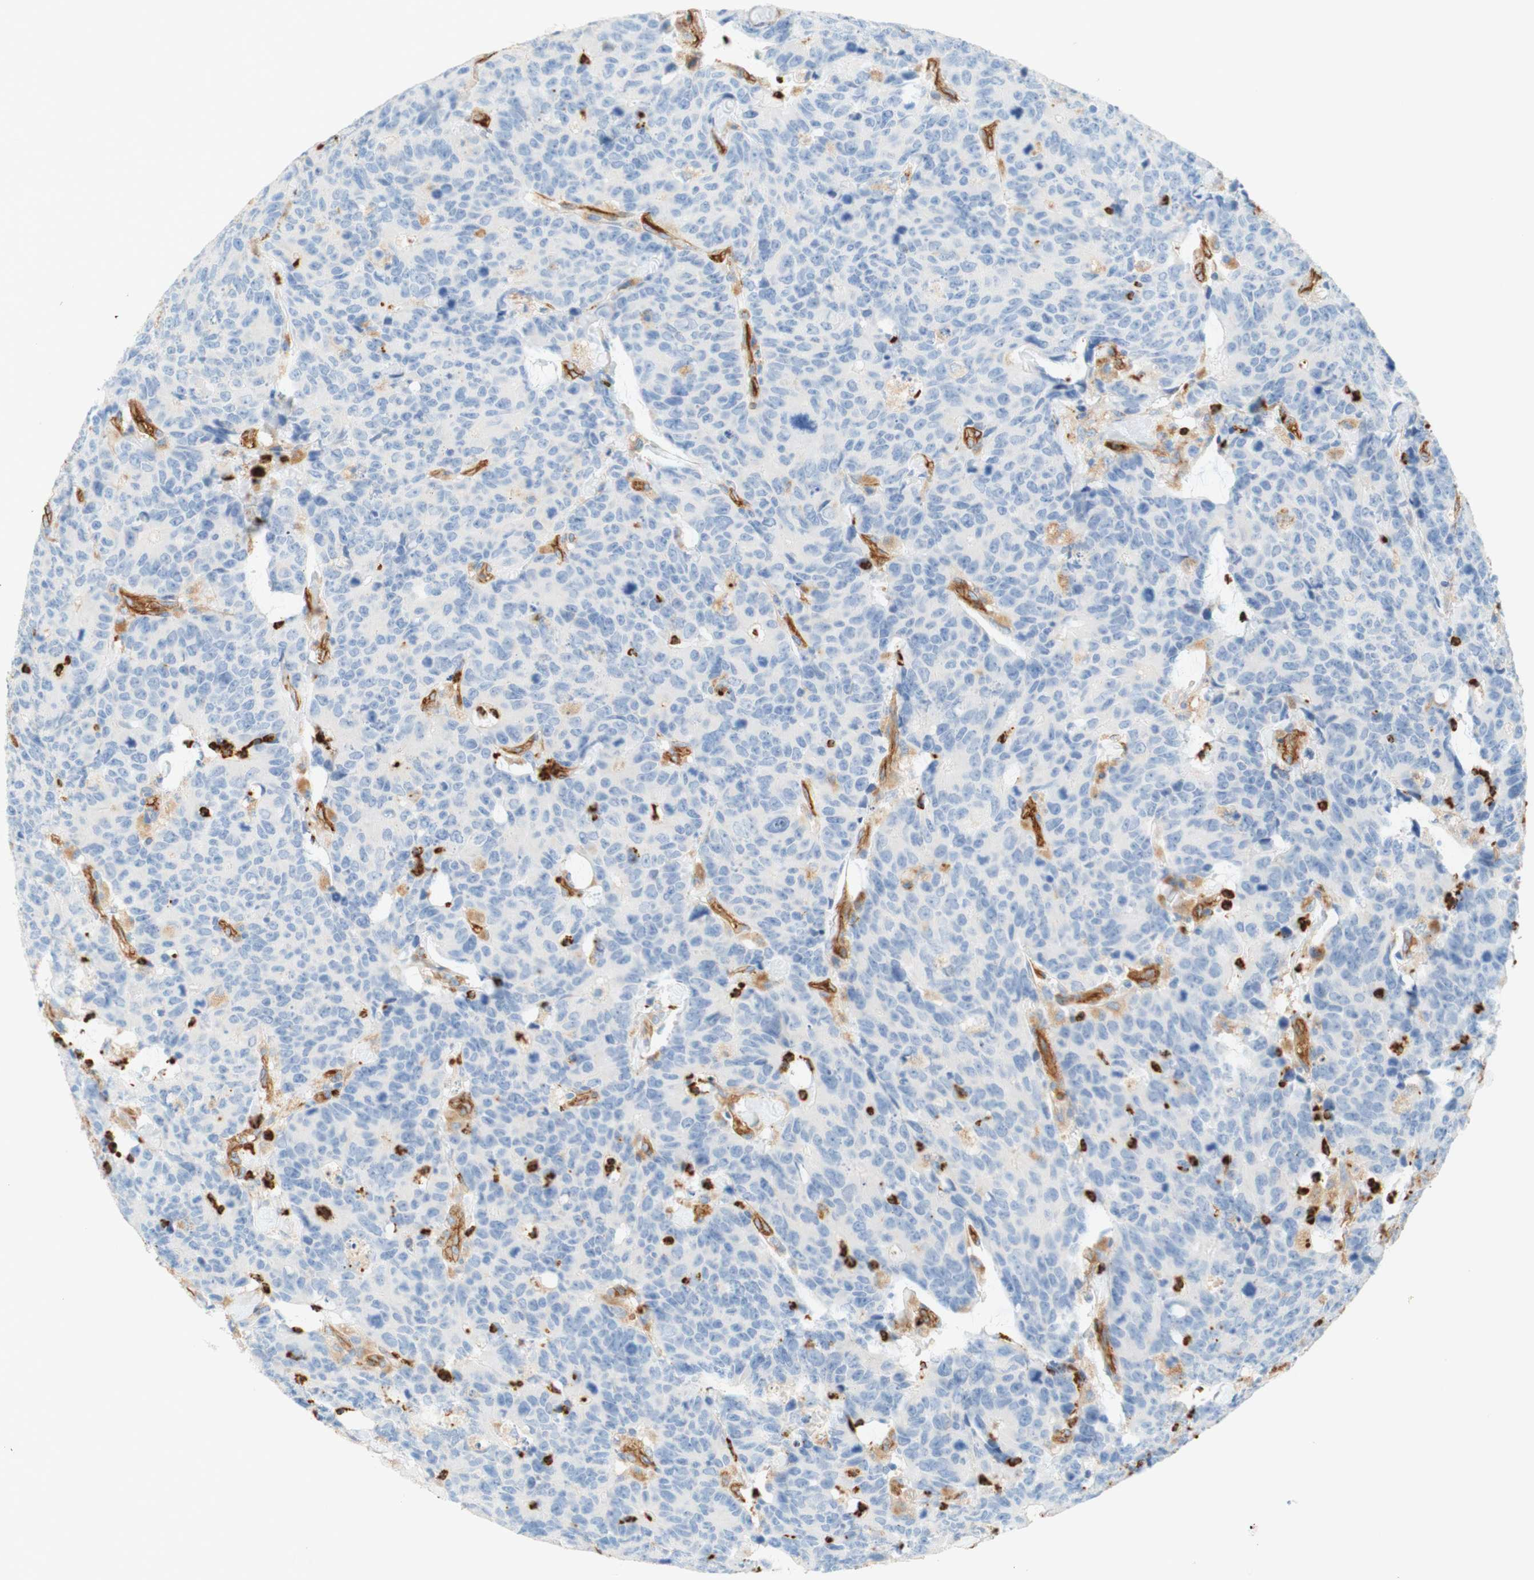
{"staining": {"intensity": "negative", "quantity": "none", "location": "none"}, "tissue": "colorectal cancer", "cell_type": "Tumor cells", "image_type": "cancer", "snomed": [{"axis": "morphology", "description": "Adenocarcinoma, NOS"}, {"axis": "topography", "description": "Colon"}], "caption": "DAB immunohistochemical staining of human colorectal adenocarcinoma exhibits no significant expression in tumor cells.", "gene": "STOM", "patient": {"sex": "female", "age": 86}}